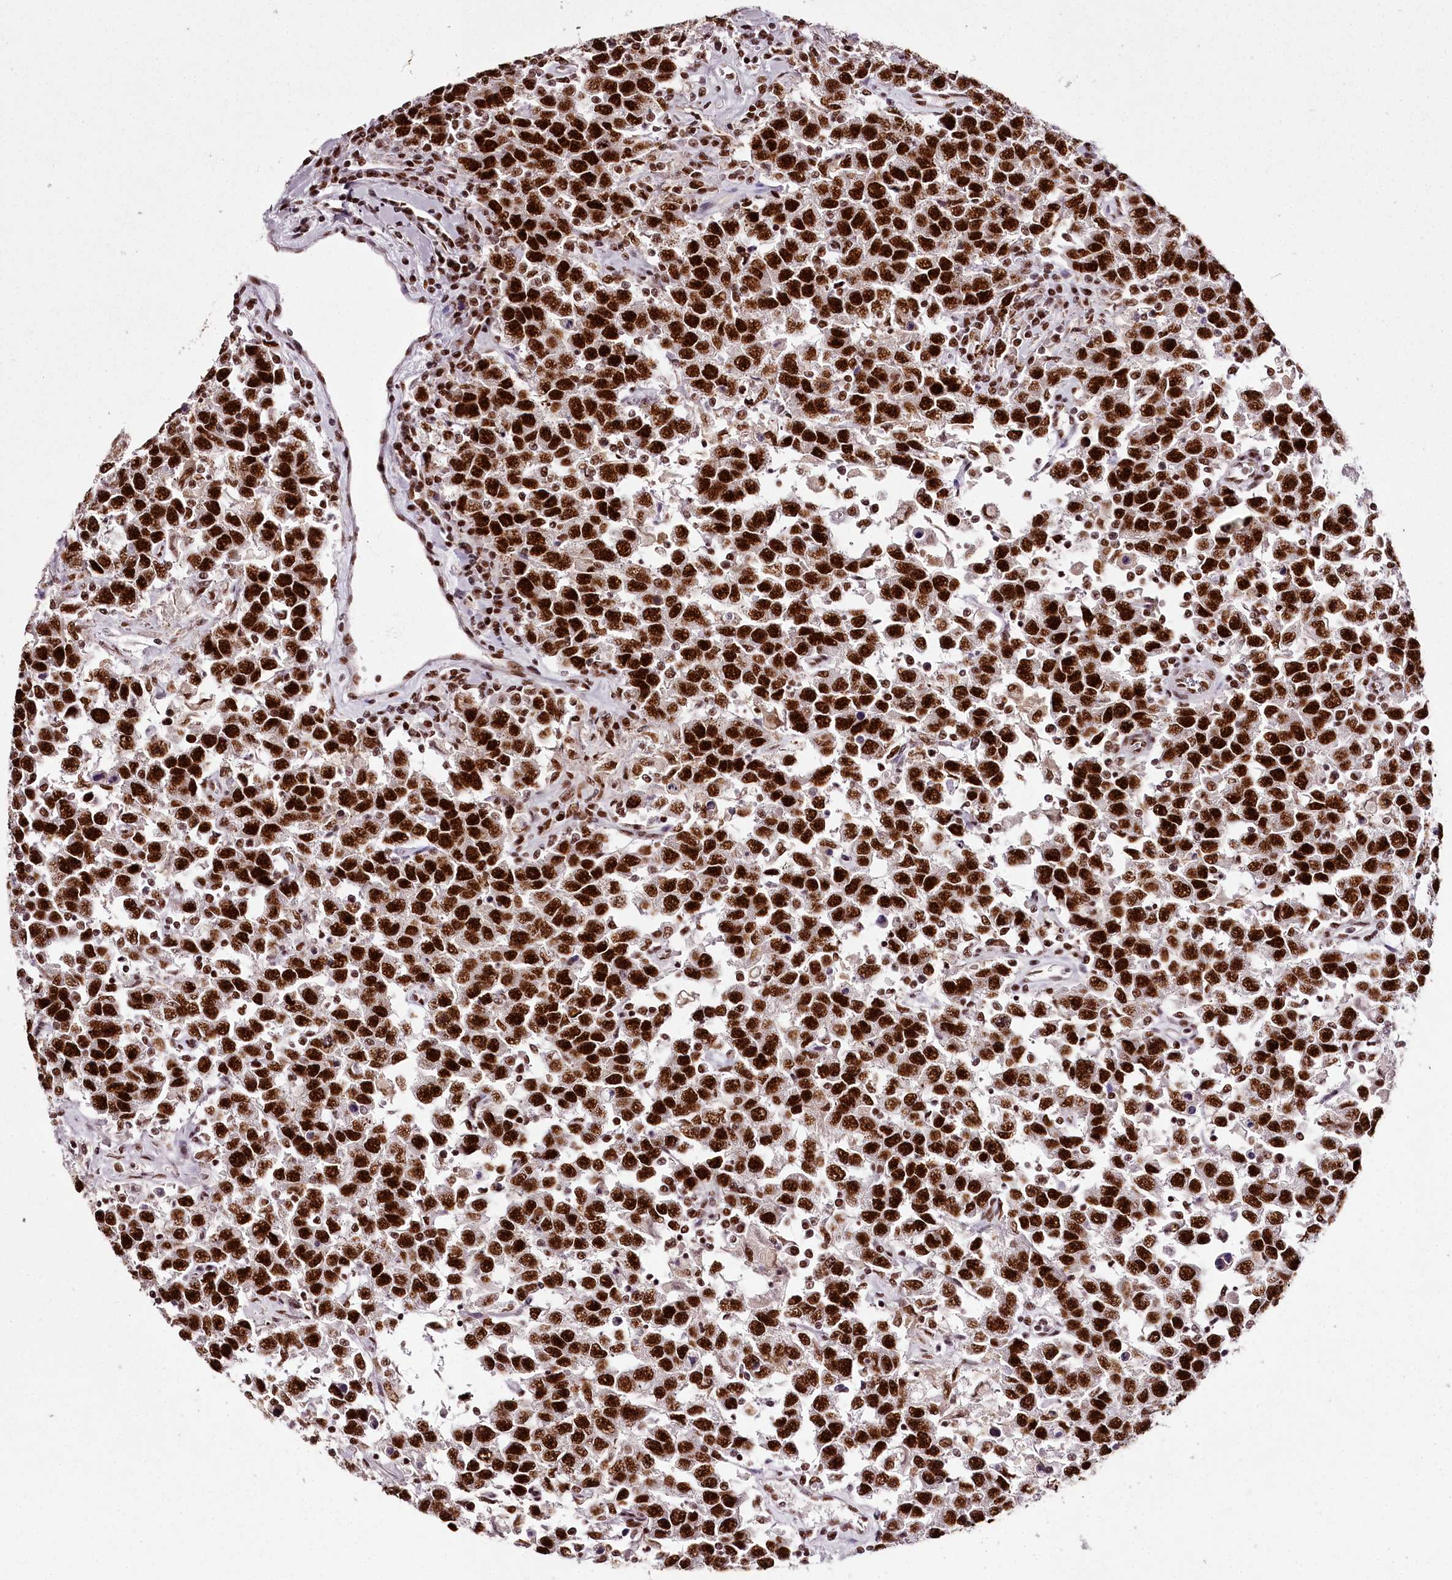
{"staining": {"intensity": "strong", "quantity": ">75%", "location": "nuclear"}, "tissue": "testis cancer", "cell_type": "Tumor cells", "image_type": "cancer", "snomed": [{"axis": "morphology", "description": "Seminoma, NOS"}, {"axis": "topography", "description": "Testis"}], "caption": "Immunohistochemistry (IHC) (DAB) staining of testis cancer (seminoma) displays strong nuclear protein positivity in about >75% of tumor cells.", "gene": "PSPC1", "patient": {"sex": "male", "age": 41}}